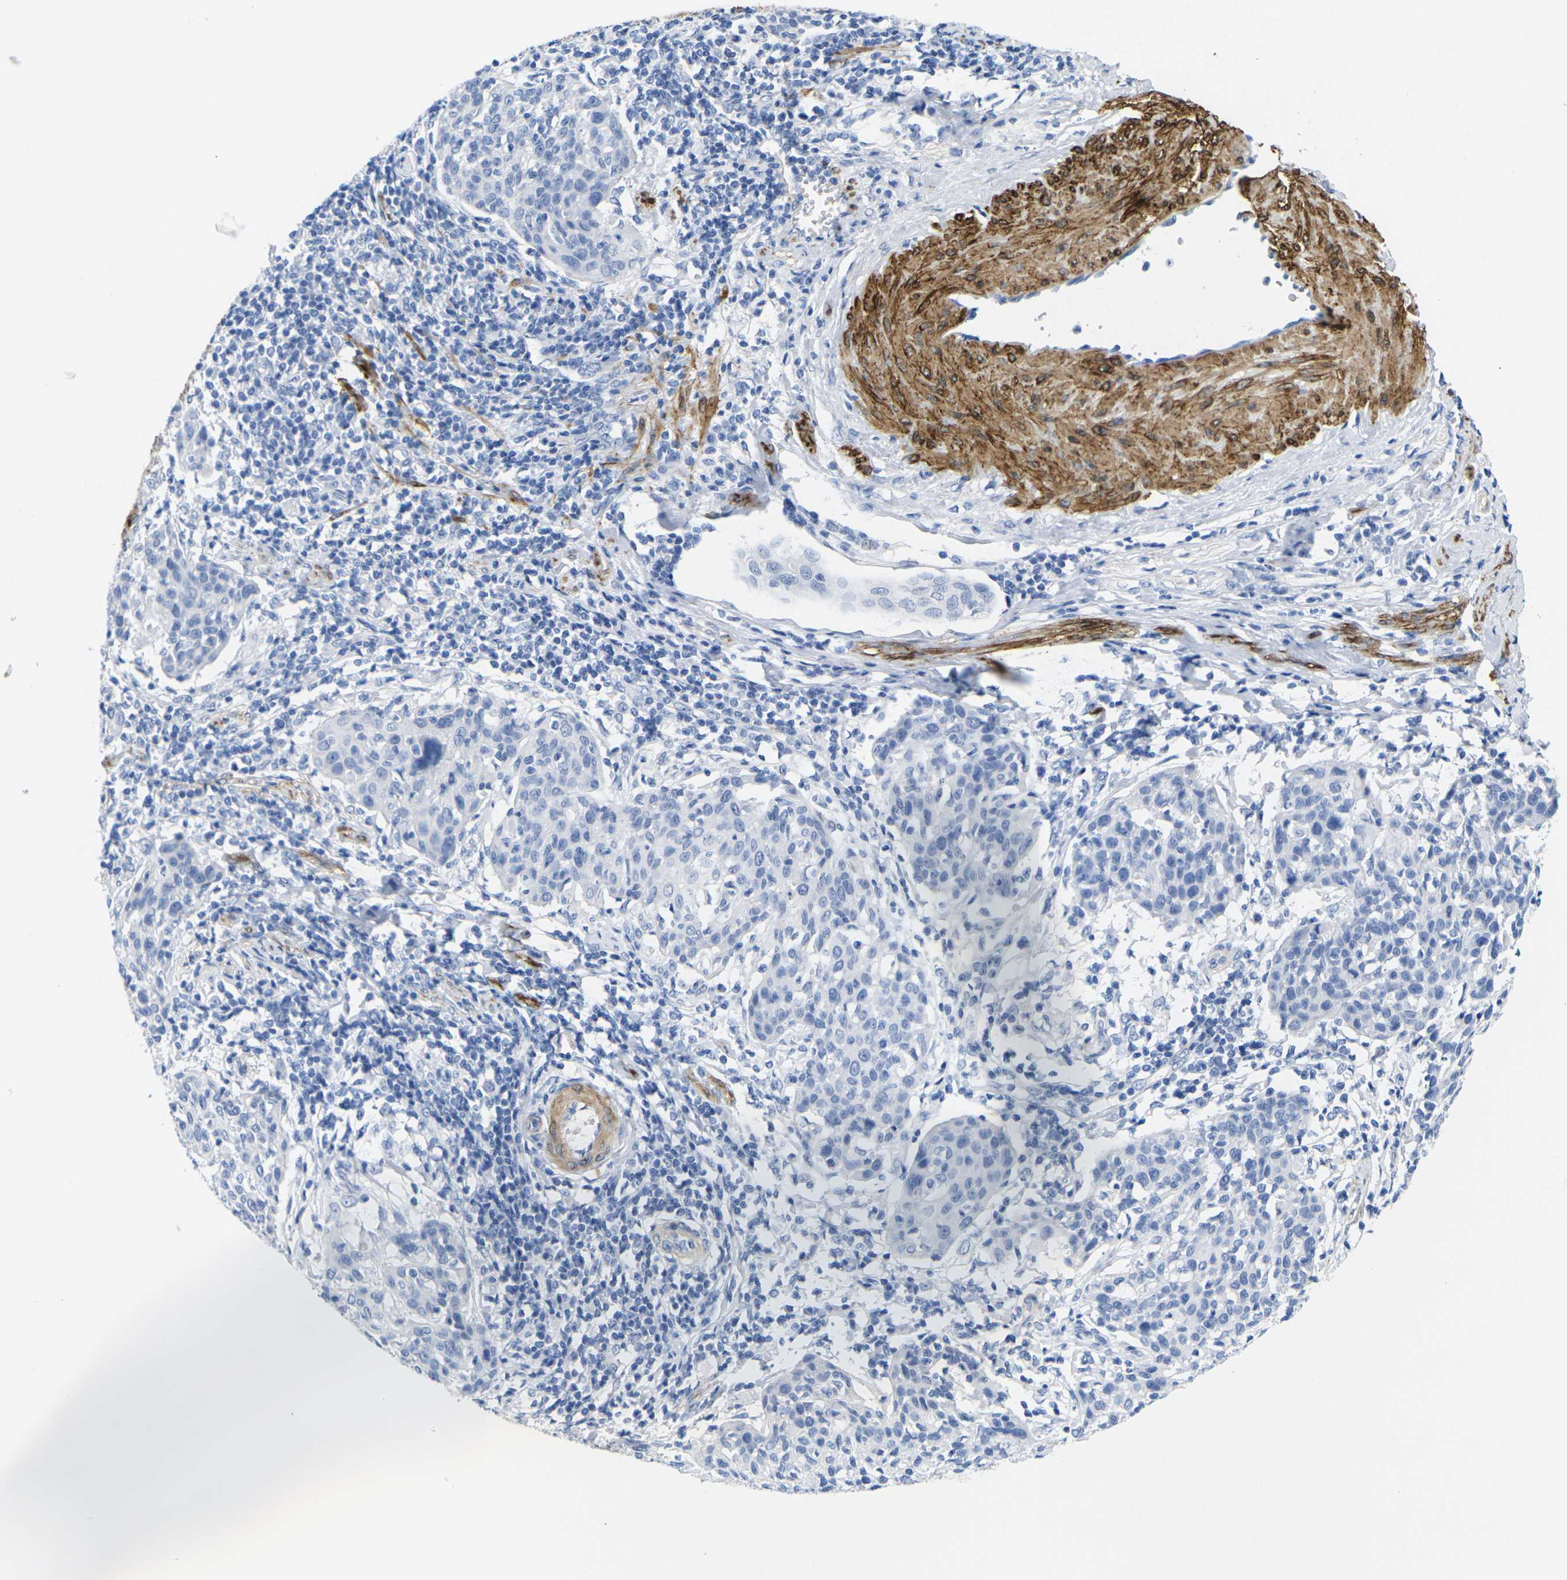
{"staining": {"intensity": "negative", "quantity": "none", "location": "none"}, "tissue": "cervical cancer", "cell_type": "Tumor cells", "image_type": "cancer", "snomed": [{"axis": "morphology", "description": "Squamous cell carcinoma, NOS"}, {"axis": "topography", "description": "Cervix"}], "caption": "The image displays no staining of tumor cells in squamous cell carcinoma (cervical).", "gene": "CNN1", "patient": {"sex": "female", "age": 38}}